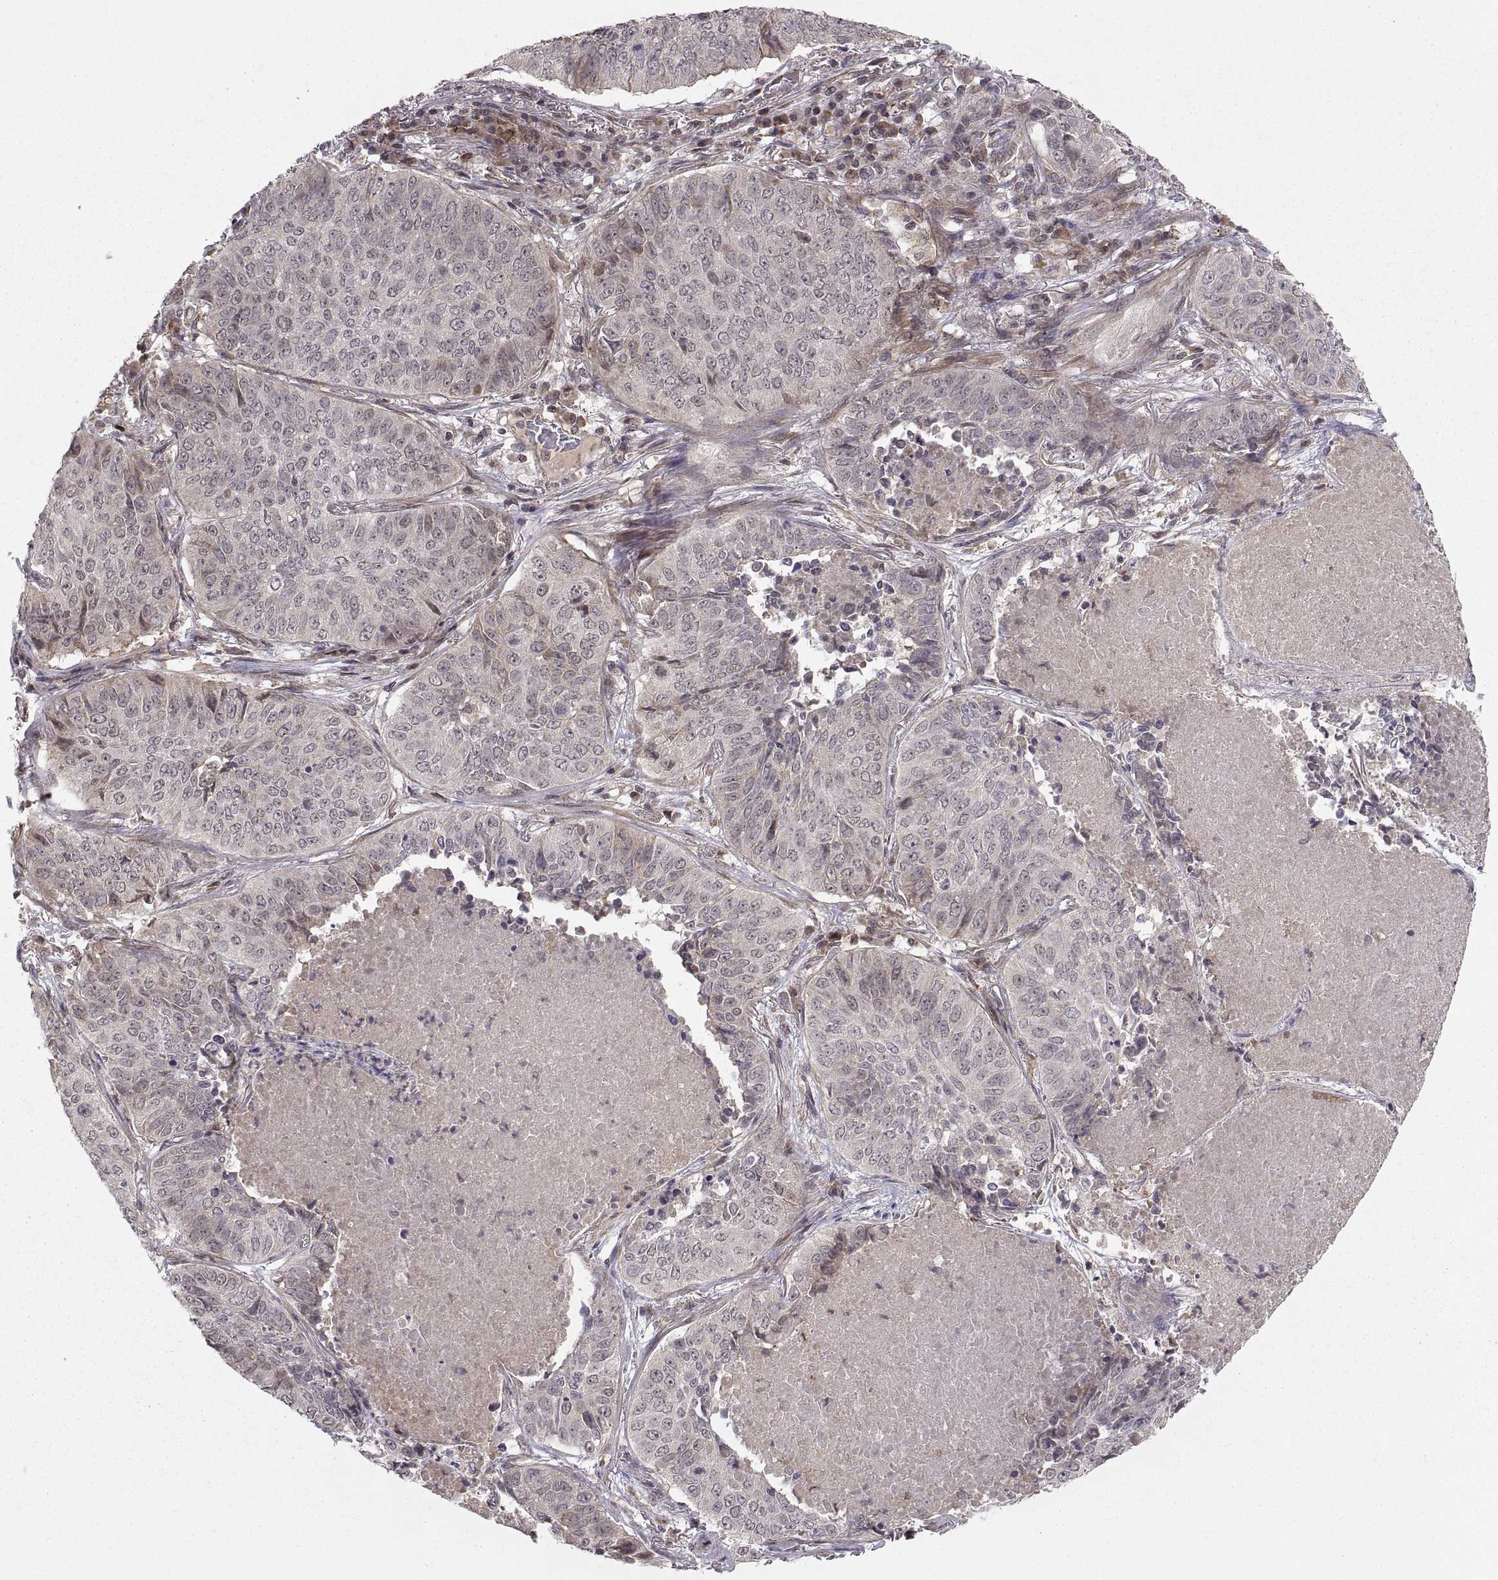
{"staining": {"intensity": "weak", "quantity": "<25%", "location": "cytoplasmic/membranous"}, "tissue": "lung cancer", "cell_type": "Tumor cells", "image_type": "cancer", "snomed": [{"axis": "morphology", "description": "Normal tissue, NOS"}, {"axis": "morphology", "description": "Squamous cell carcinoma, NOS"}, {"axis": "topography", "description": "Bronchus"}, {"axis": "topography", "description": "Lung"}], "caption": "There is no significant staining in tumor cells of lung cancer (squamous cell carcinoma). Brightfield microscopy of immunohistochemistry (IHC) stained with DAB (3,3'-diaminobenzidine) (brown) and hematoxylin (blue), captured at high magnification.", "gene": "ABL2", "patient": {"sex": "male", "age": 64}}